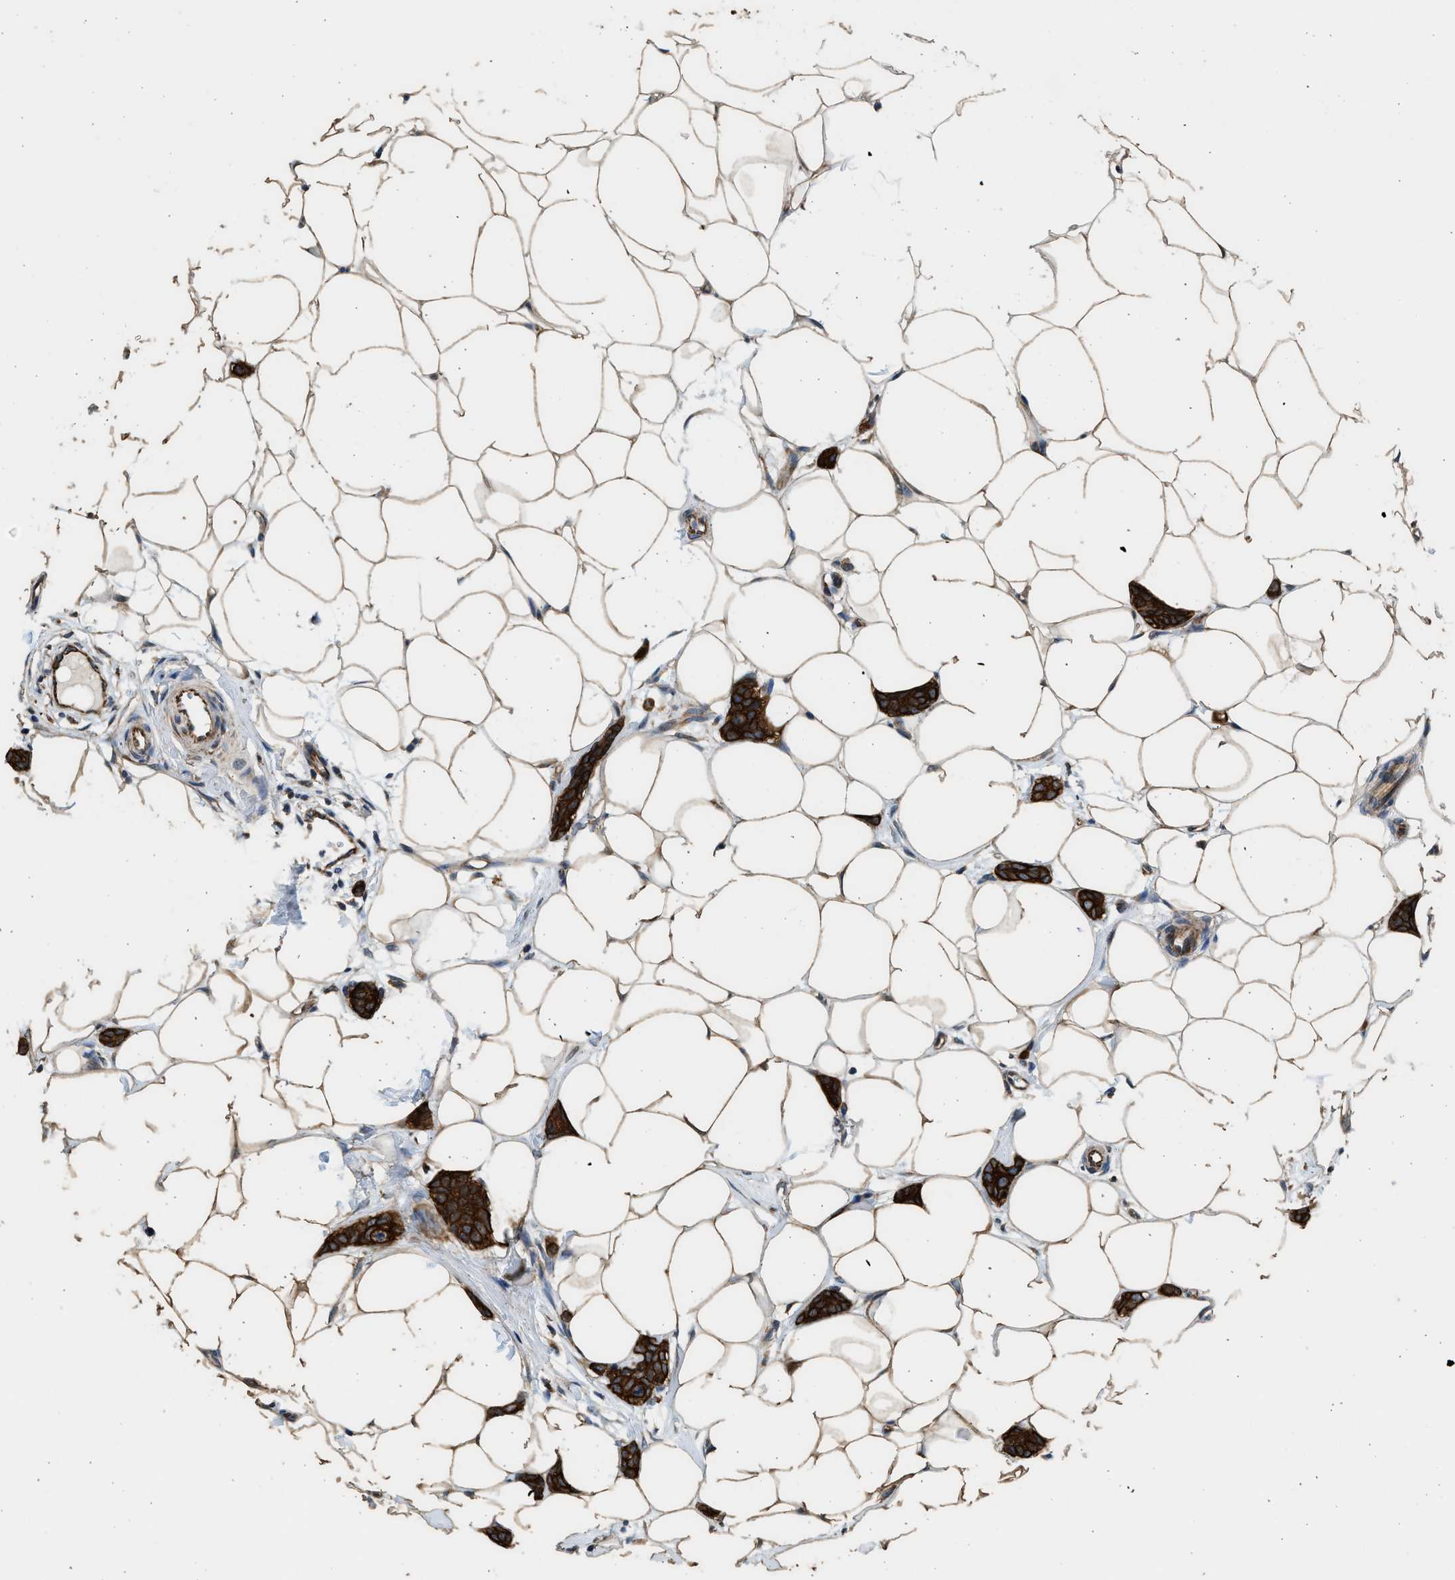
{"staining": {"intensity": "strong", "quantity": ">75%", "location": "cytoplasmic/membranous"}, "tissue": "breast cancer", "cell_type": "Tumor cells", "image_type": "cancer", "snomed": [{"axis": "morphology", "description": "Lobular carcinoma"}, {"axis": "topography", "description": "Skin"}, {"axis": "topography", "description": "Breast"}], "caption": "Human breast cancer (lobular carcinoma) stained for a protein (brown) displays strong cytoplasmic/membranous positive positivity in about >75% of tumor cells.", "gene": "PCLO", "patient": {"sex": "female", "age": 46}}